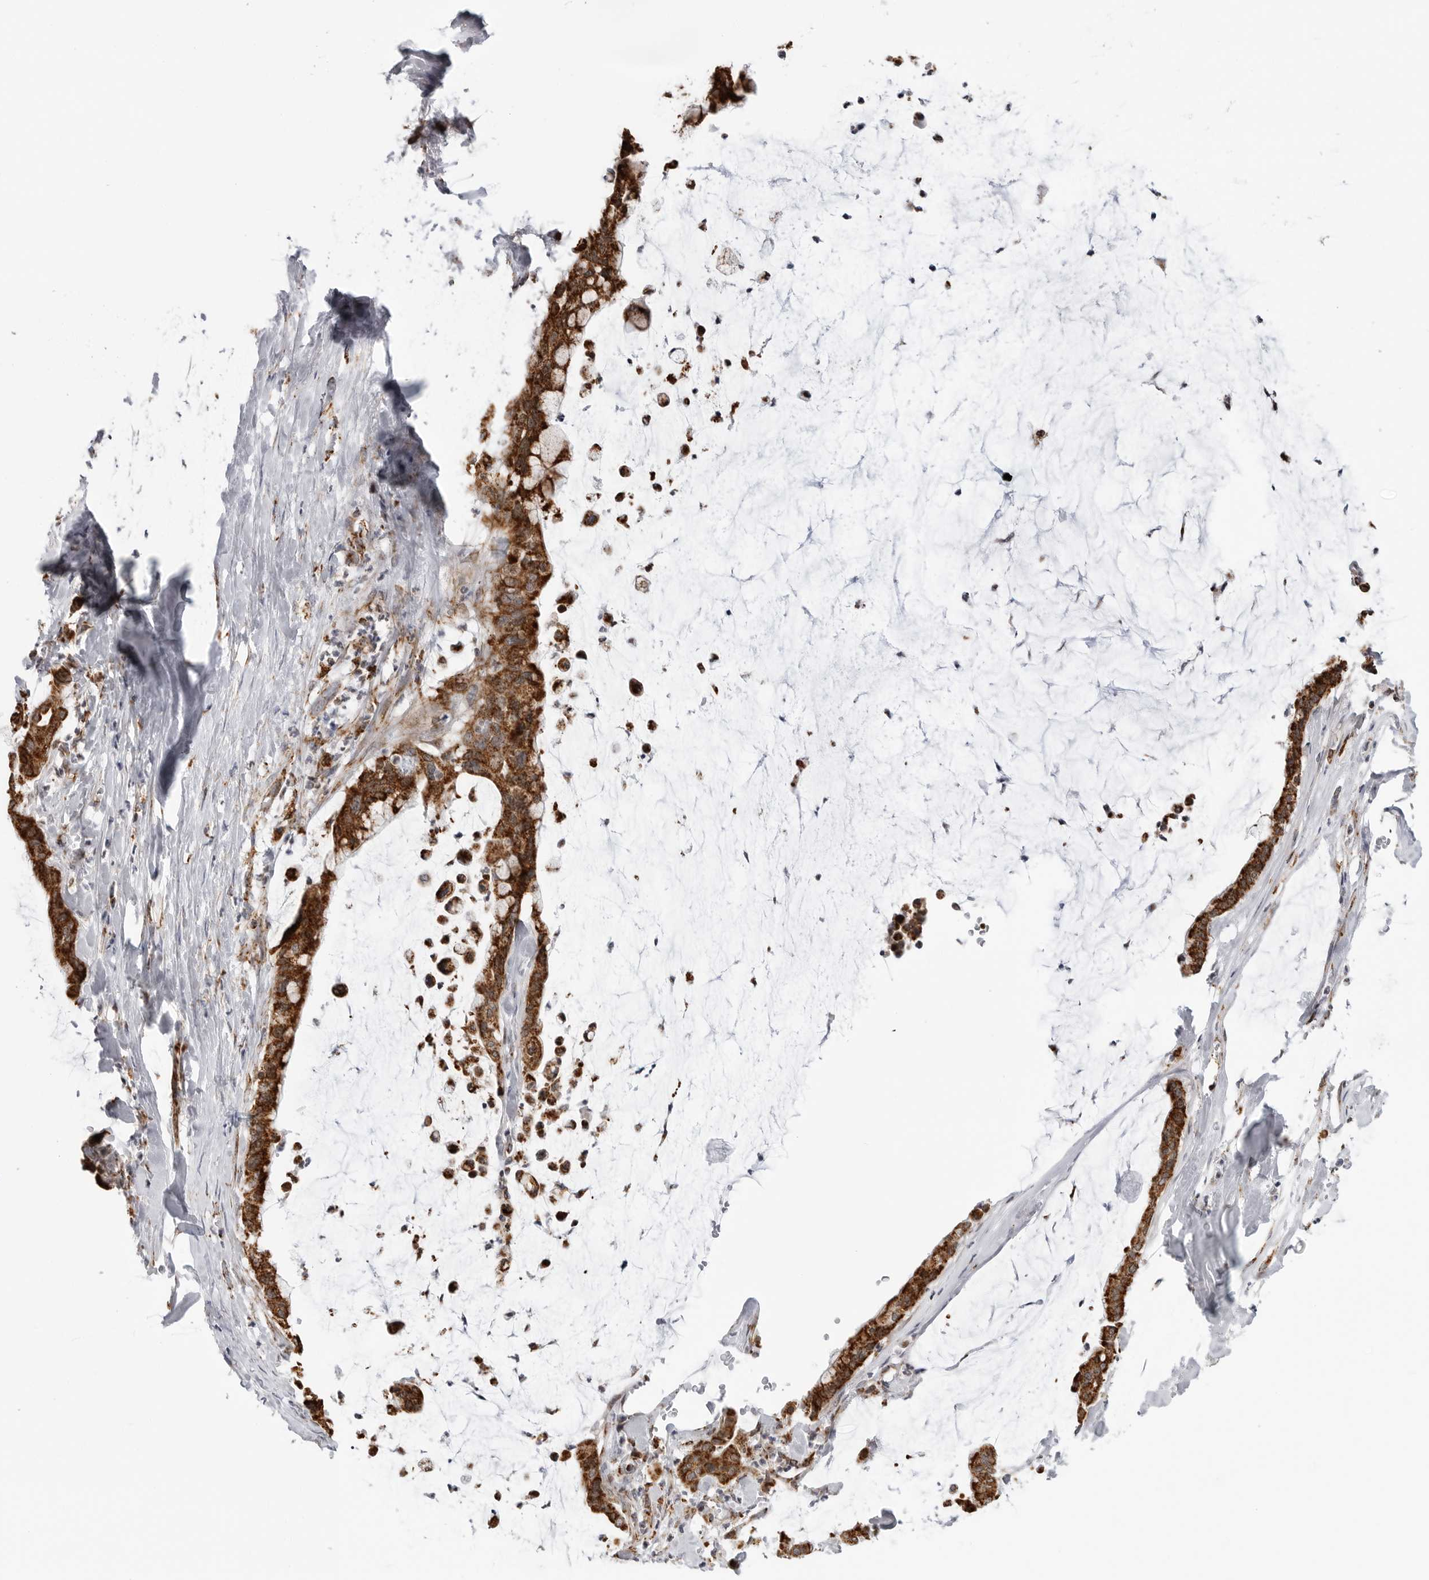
{"staining": {"intensity": "strong", "quantity": ">75%", "location": "cytoplasmic/membranous"}, "tissue": "pancreatic cancer", "cell_type": "Tumor cells", "image_type": "cancer", "snomed": [{"axis": "morphology", "description": "Adenocarcinoma, NOS"}, {"axis": "topography", "description": "Pancreas"}], "caption": "Pancreatic cancer (adenocarcinoma) stained with a brown dye reveals strong cytoplasmic/membranous positive staining in about >75% of tumor cells.", "gene": "COX5A", "patient": {"sex": "male", "age": 41}}